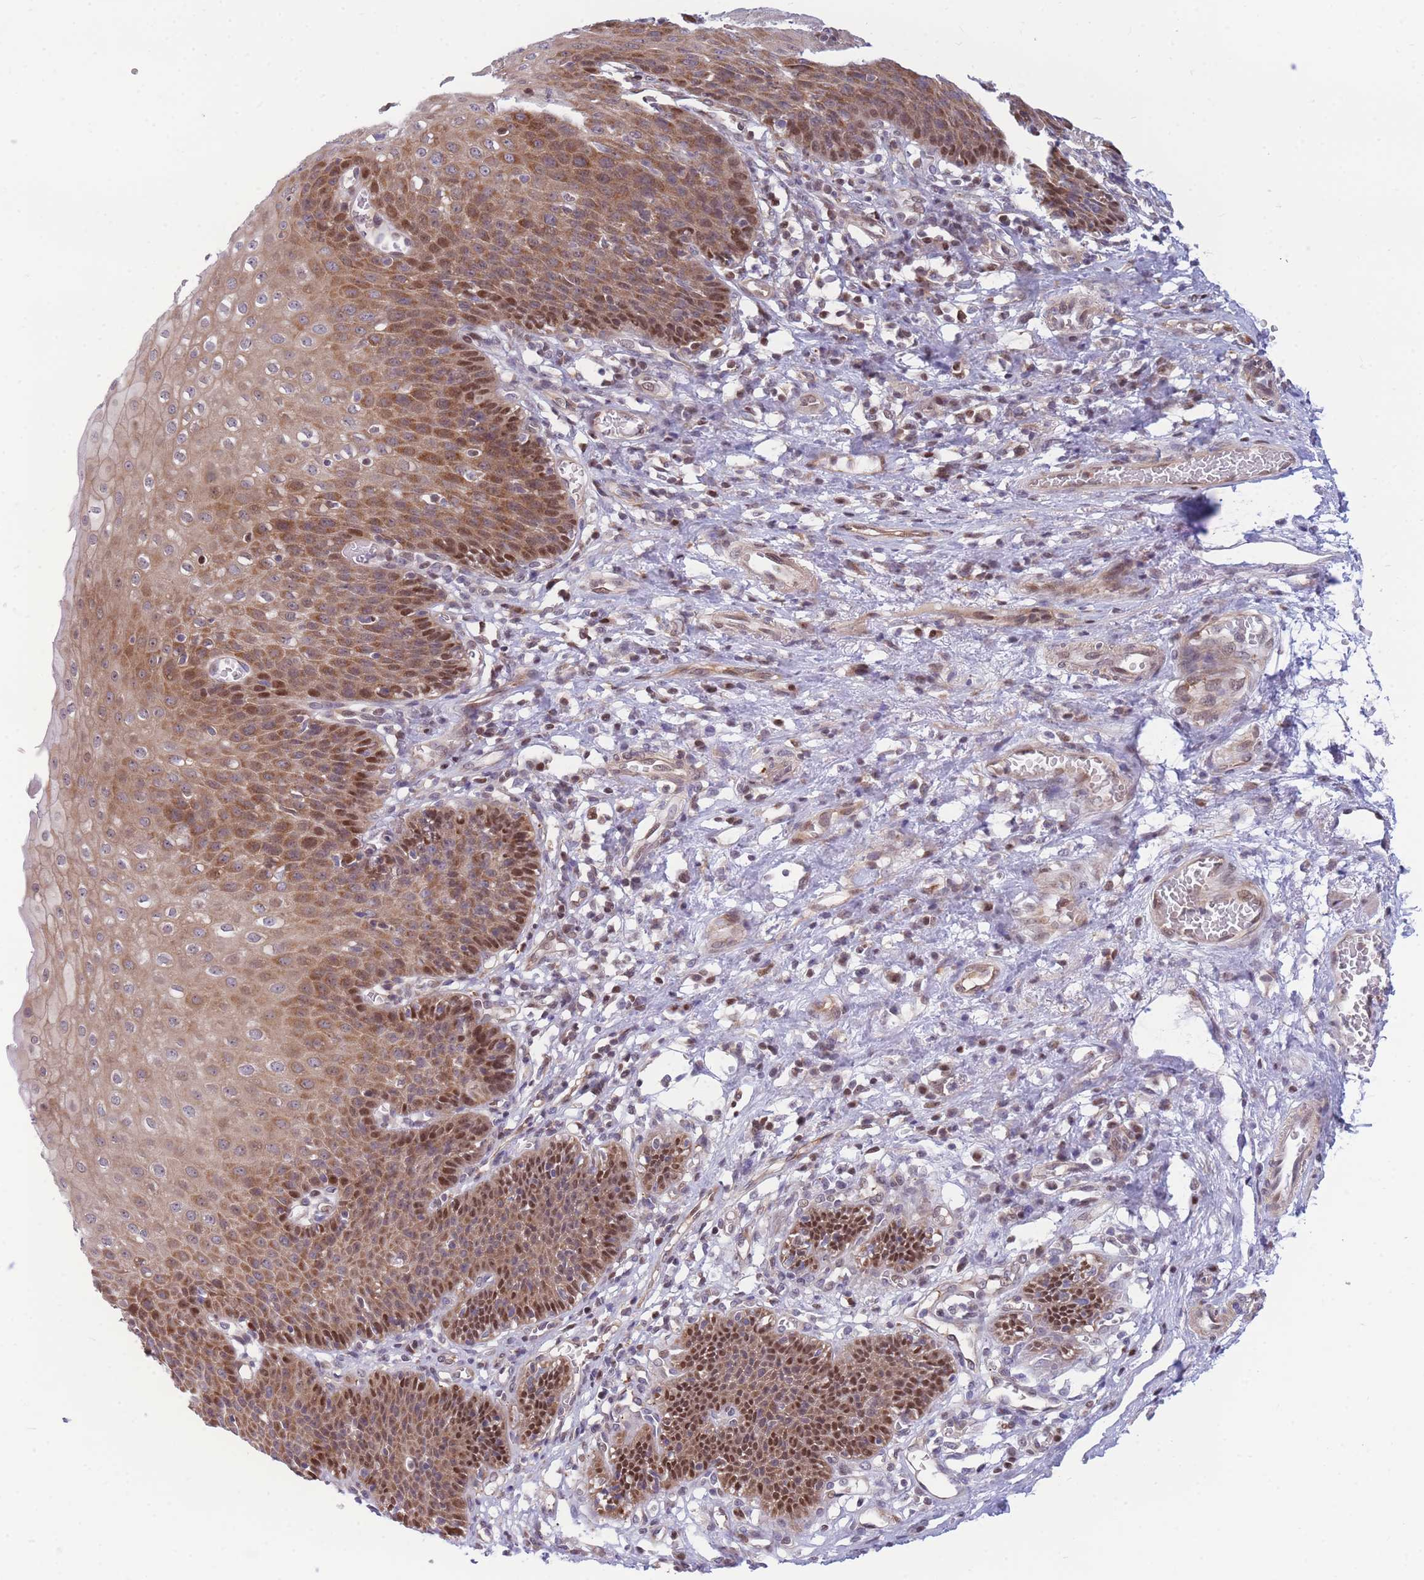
{"staining": {"intensity": "moderate", "quantity": ">75%", "location": "cytoplasmic/membranous,nuclear"}, "tissue": "esophagus", "cell_type": "Squamous epithelial cells", "image_type": "normal", "snomed": [{"axis": "morphology", "description": "Normal tissue, NOS"}, {"axis": "topography", "description": "Esophagus"}], "caption": "Human esophagus stained for a protein (brown) shows moderate cytoplasmic/membranous,nuclear positive expression in about >75% of squamous epithelial cells.", "gene": "CRACD", "patient": {"sex": "male", "age": 71}}